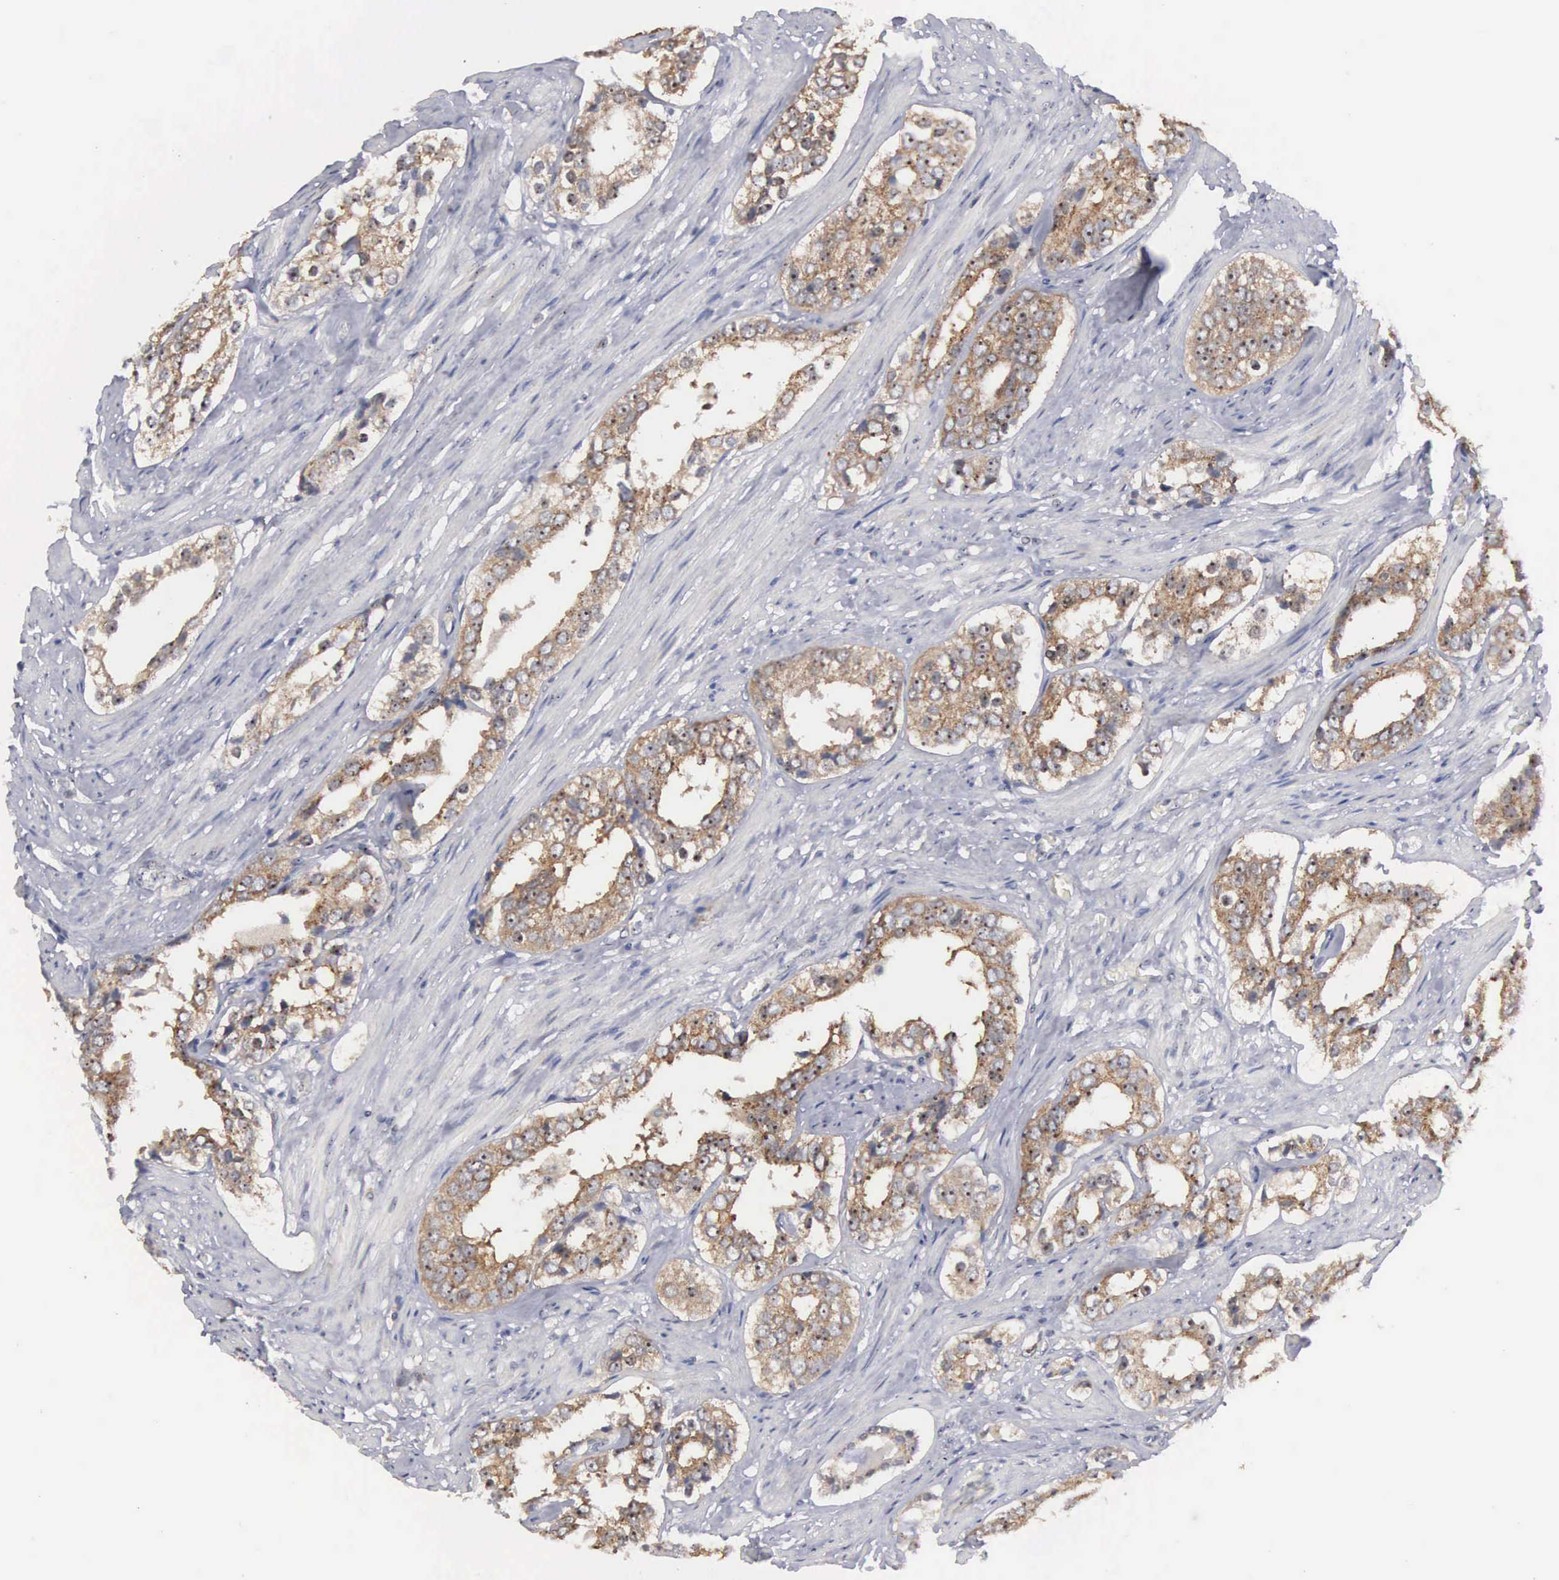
{"staining": {"intensity": "weak", "quantity": ">75%", "location": "cytoplasmic/membranous"}, "tissue": "prostate cancer", "cell_type": "Tumor cells", "image_type": "cancer", "snomed": [{"axis": "morphology", "description": "Adenocarcinoma, Medium grade"}, {"axis": "topography", "description": "Prostate"}], "caption": "DAB immunohistochemical staining of human prostate adenocarcinoma (medium-grade) shows weak cytoplasmic/membranous protein positivity in approximately >75% of tumor cells. (DAB (3,3'-diaminobenzidine) = brown stain, brightfield microscopy at high magnification).", "gene": "AMN", "patient": {"sex": "male", "age": 73}}